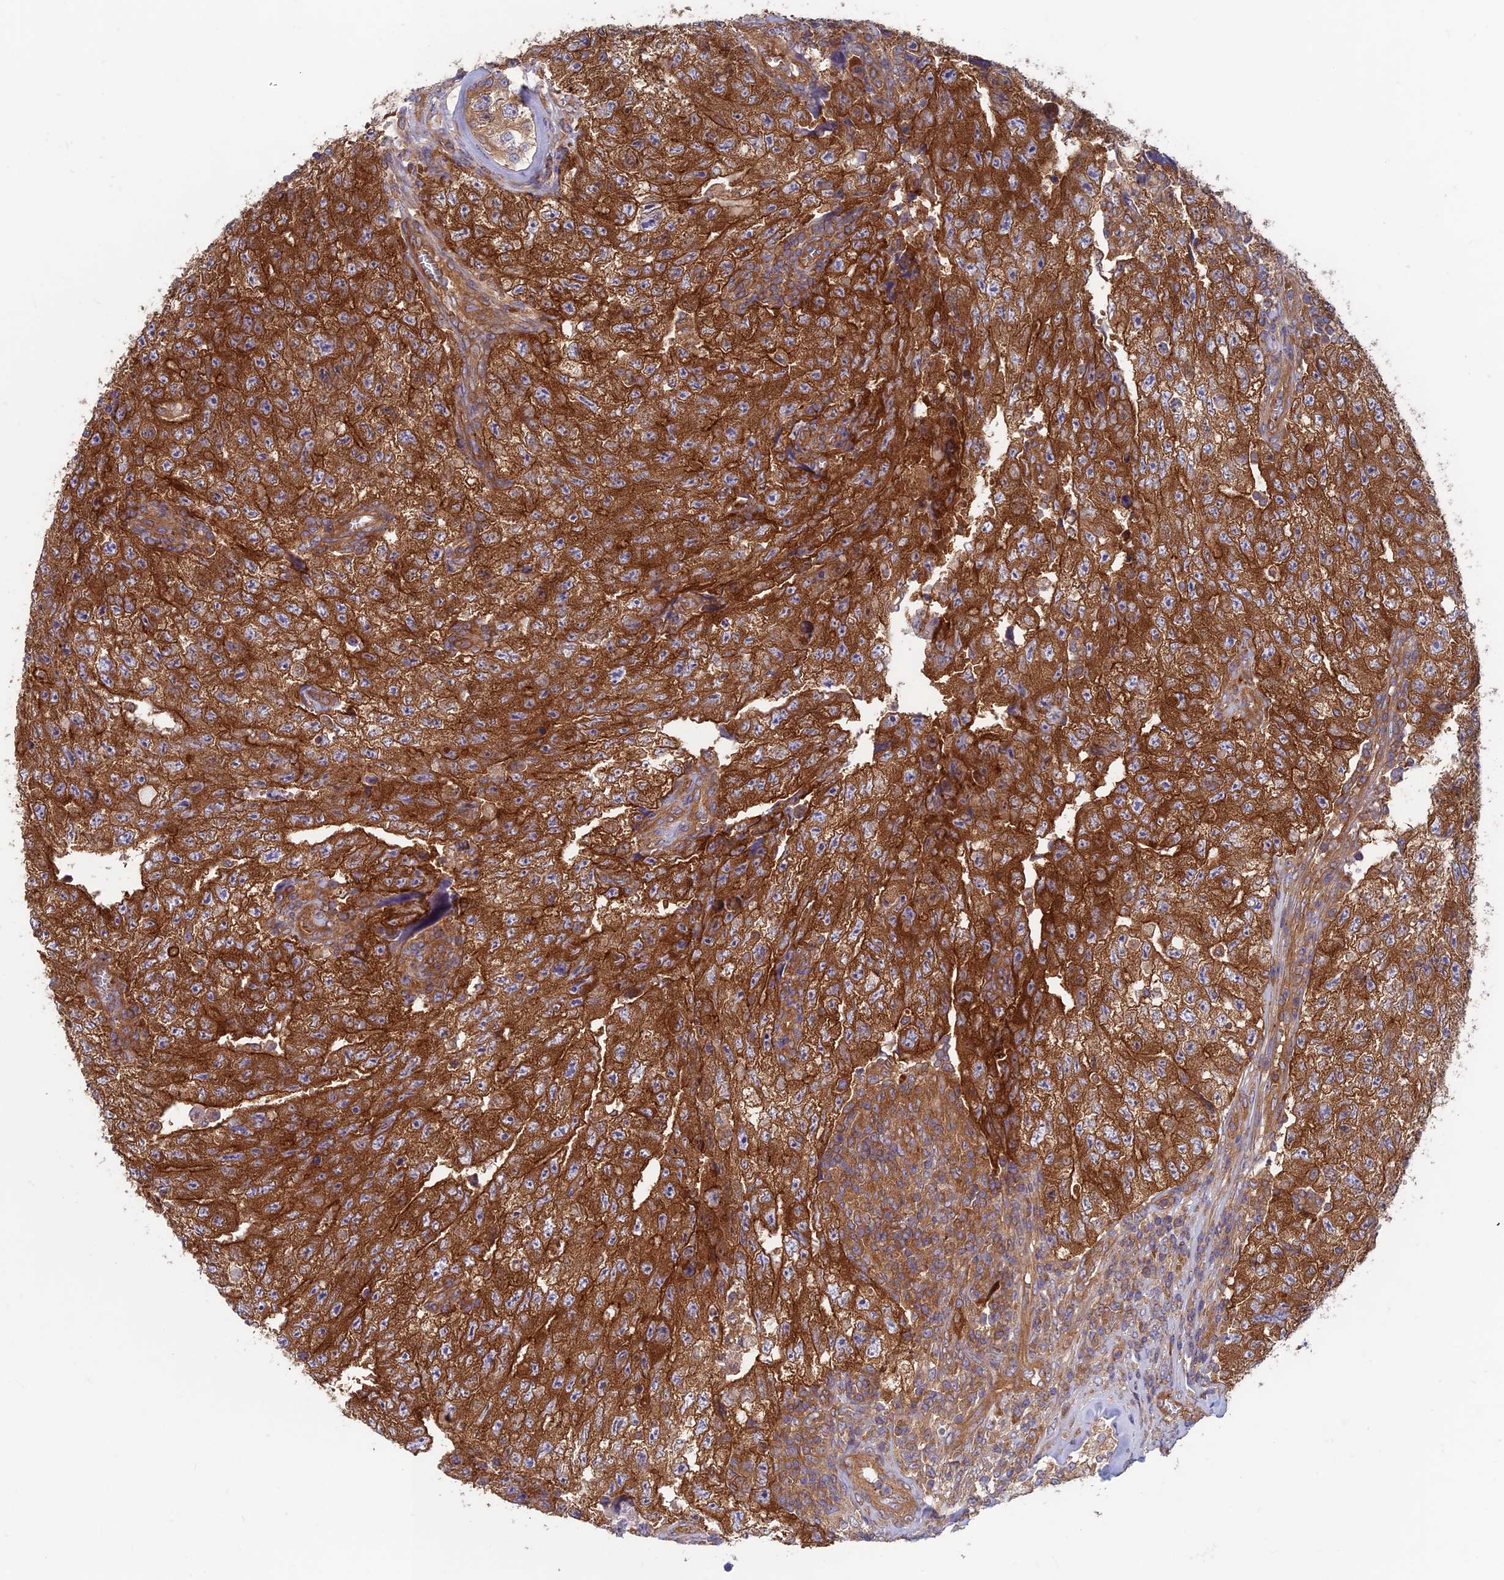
{"staining": {"intensity": "strong", "quantity": ">75%", "location": "cytoplasmic/membranous"}, "tissue": "testis cancer", "cell_type": "Tumor cells", "image_type": "cancer", "snomed": [{"axis": "morphology", "description": "Carcinoma, Embryonal, NOS"}, {"axis": "topography", "description": "Testis"}], "caption": "Immunohistochemical staining of testis embryonal carcinoma exhibits high levels of strong cytoplasmic/membranous staining in about >75% of tumor cells. (IHC, brightfield microscopy, high magnification).", "gene": "DNM1L", "patient": {"sex": "male", "age": 17}}